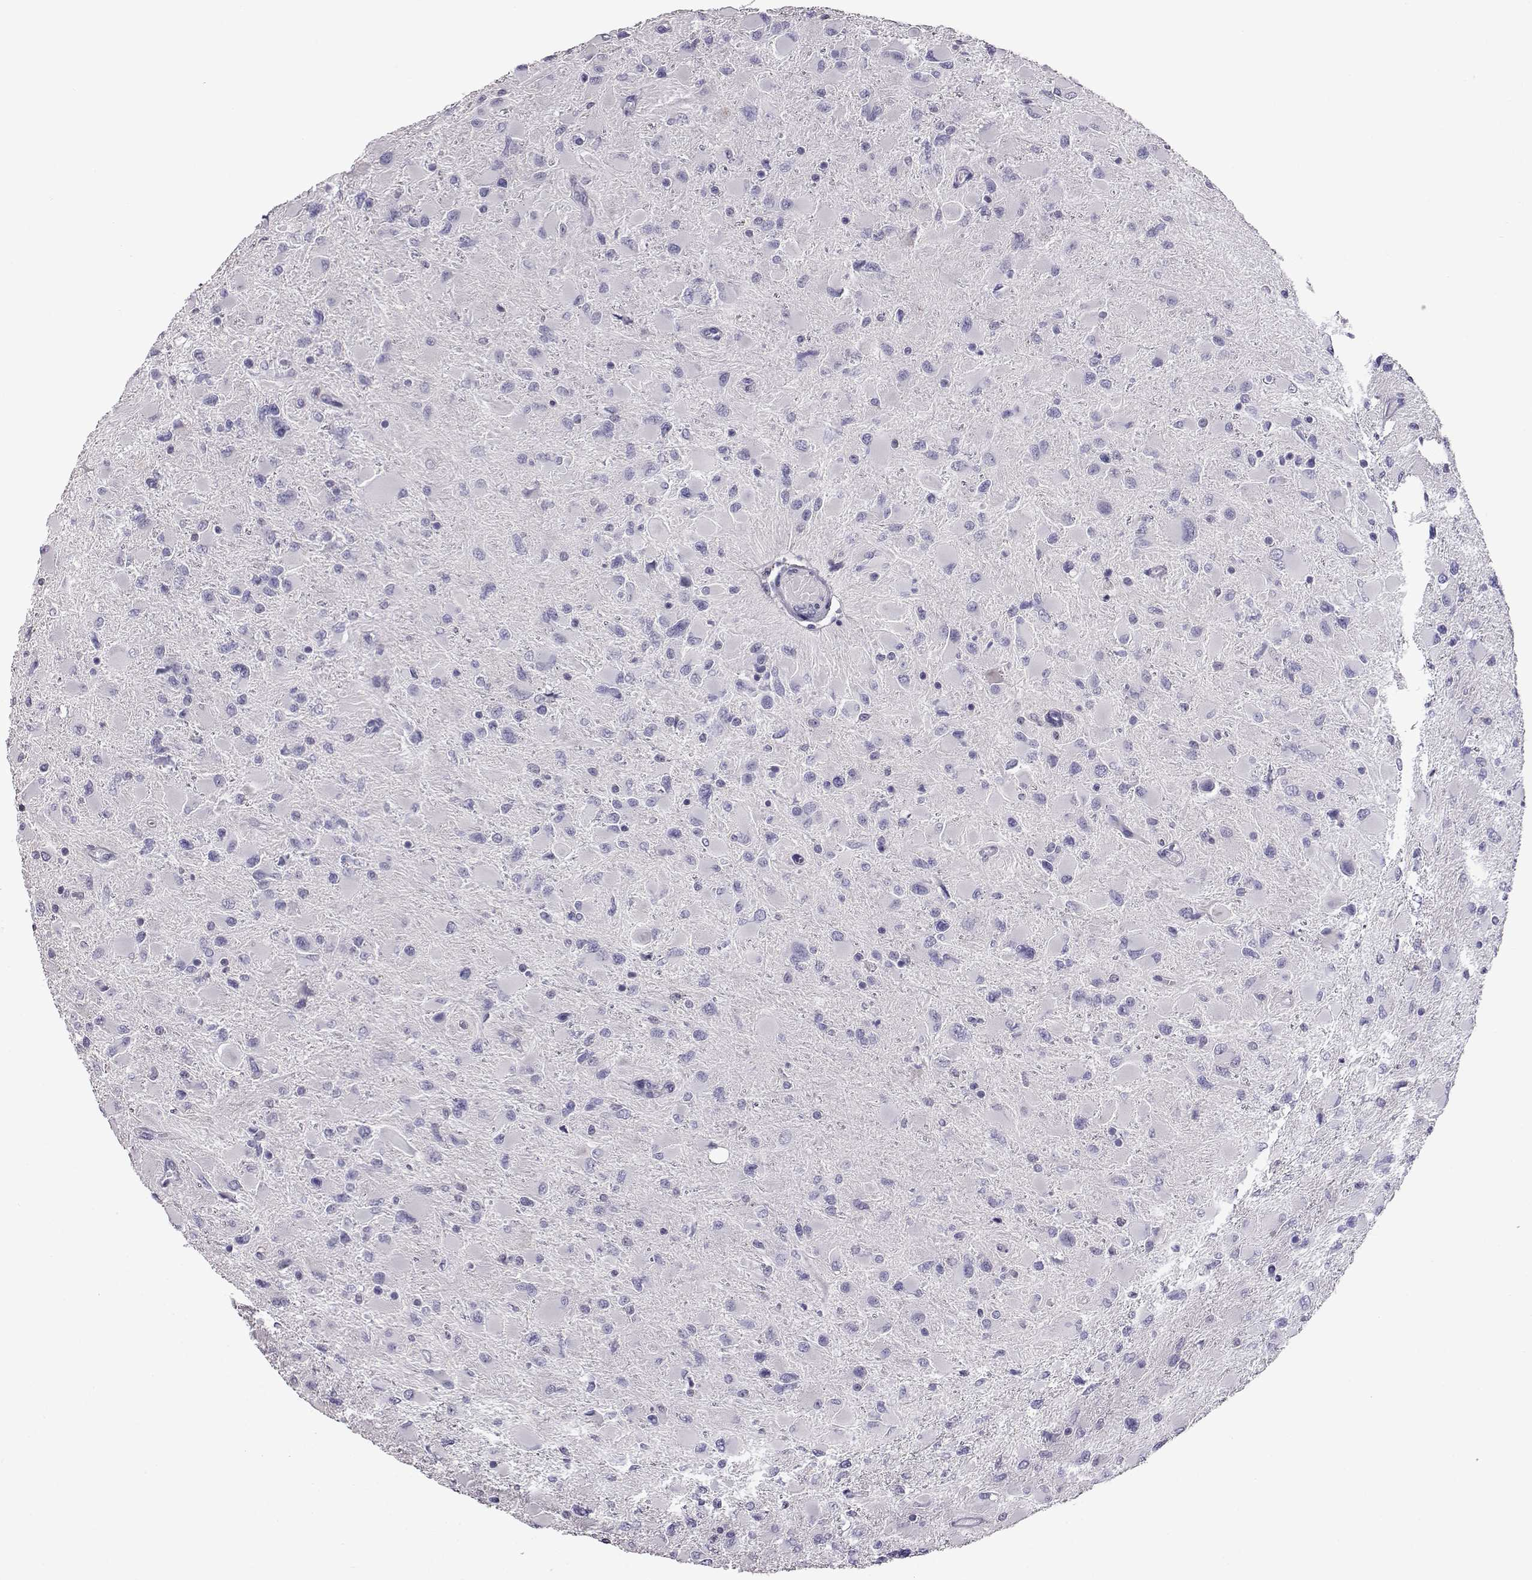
{"staining": {"intensity": "negative", "quantity": "none", "location": "none"}, "tissue": "glioma", "cell_type": "Tumor cells", "image_type": "cancer", "snomed": [{"axis": "morphology", "description": "Glioma, malignant, High grade"}, {"axis": "topography", "description": "Cerebral cortex"}], "caption": "Micrograph shows no protein expression in tumor cells of glioma tissue.", "gene": "AKR1B1", "patient": {"sex": "female", "age": 36}}